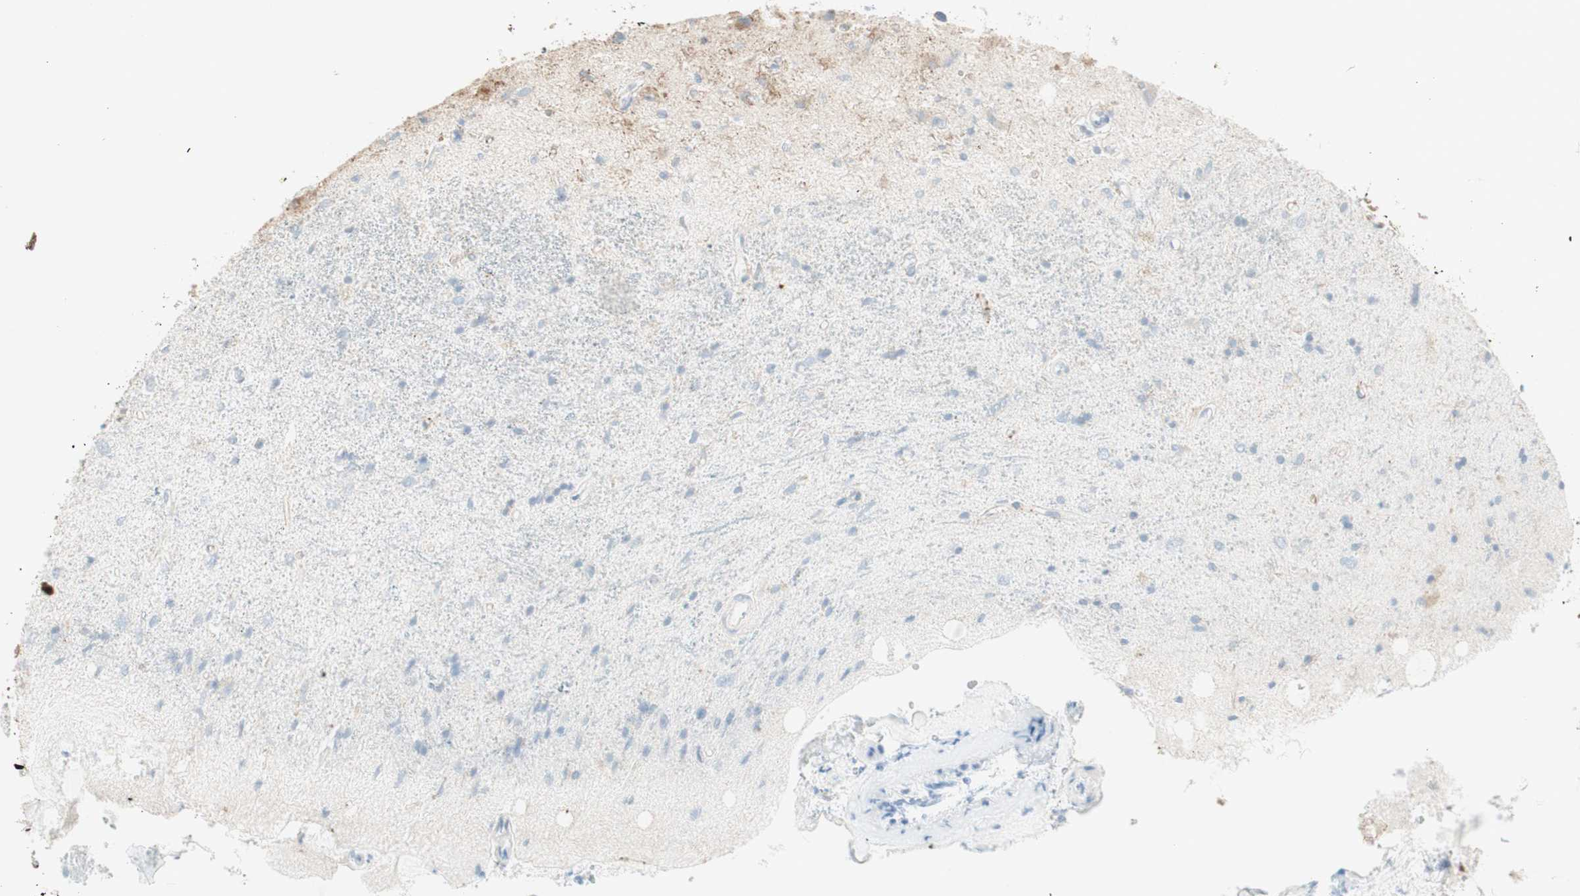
{"staining": {"intensity": "weak", "quantity": "<25%", "location": "cytoplasmic/membranous"}, "tissue": "glioma", "cell_type": "Tumor cells", "image_type": "cancer", "snomed": [{"axis": "morphology", "description": "Glioma, malignant, Low grade"}, {"axis": "topography", "description": "Brain"}], "caption": "Immunohistochemical staining of human malignant glioma (low-grade) exhibits no significant expression in tumor cells.", "gene": "MYO6", "patient": {"sex": "male", "age": 77}}